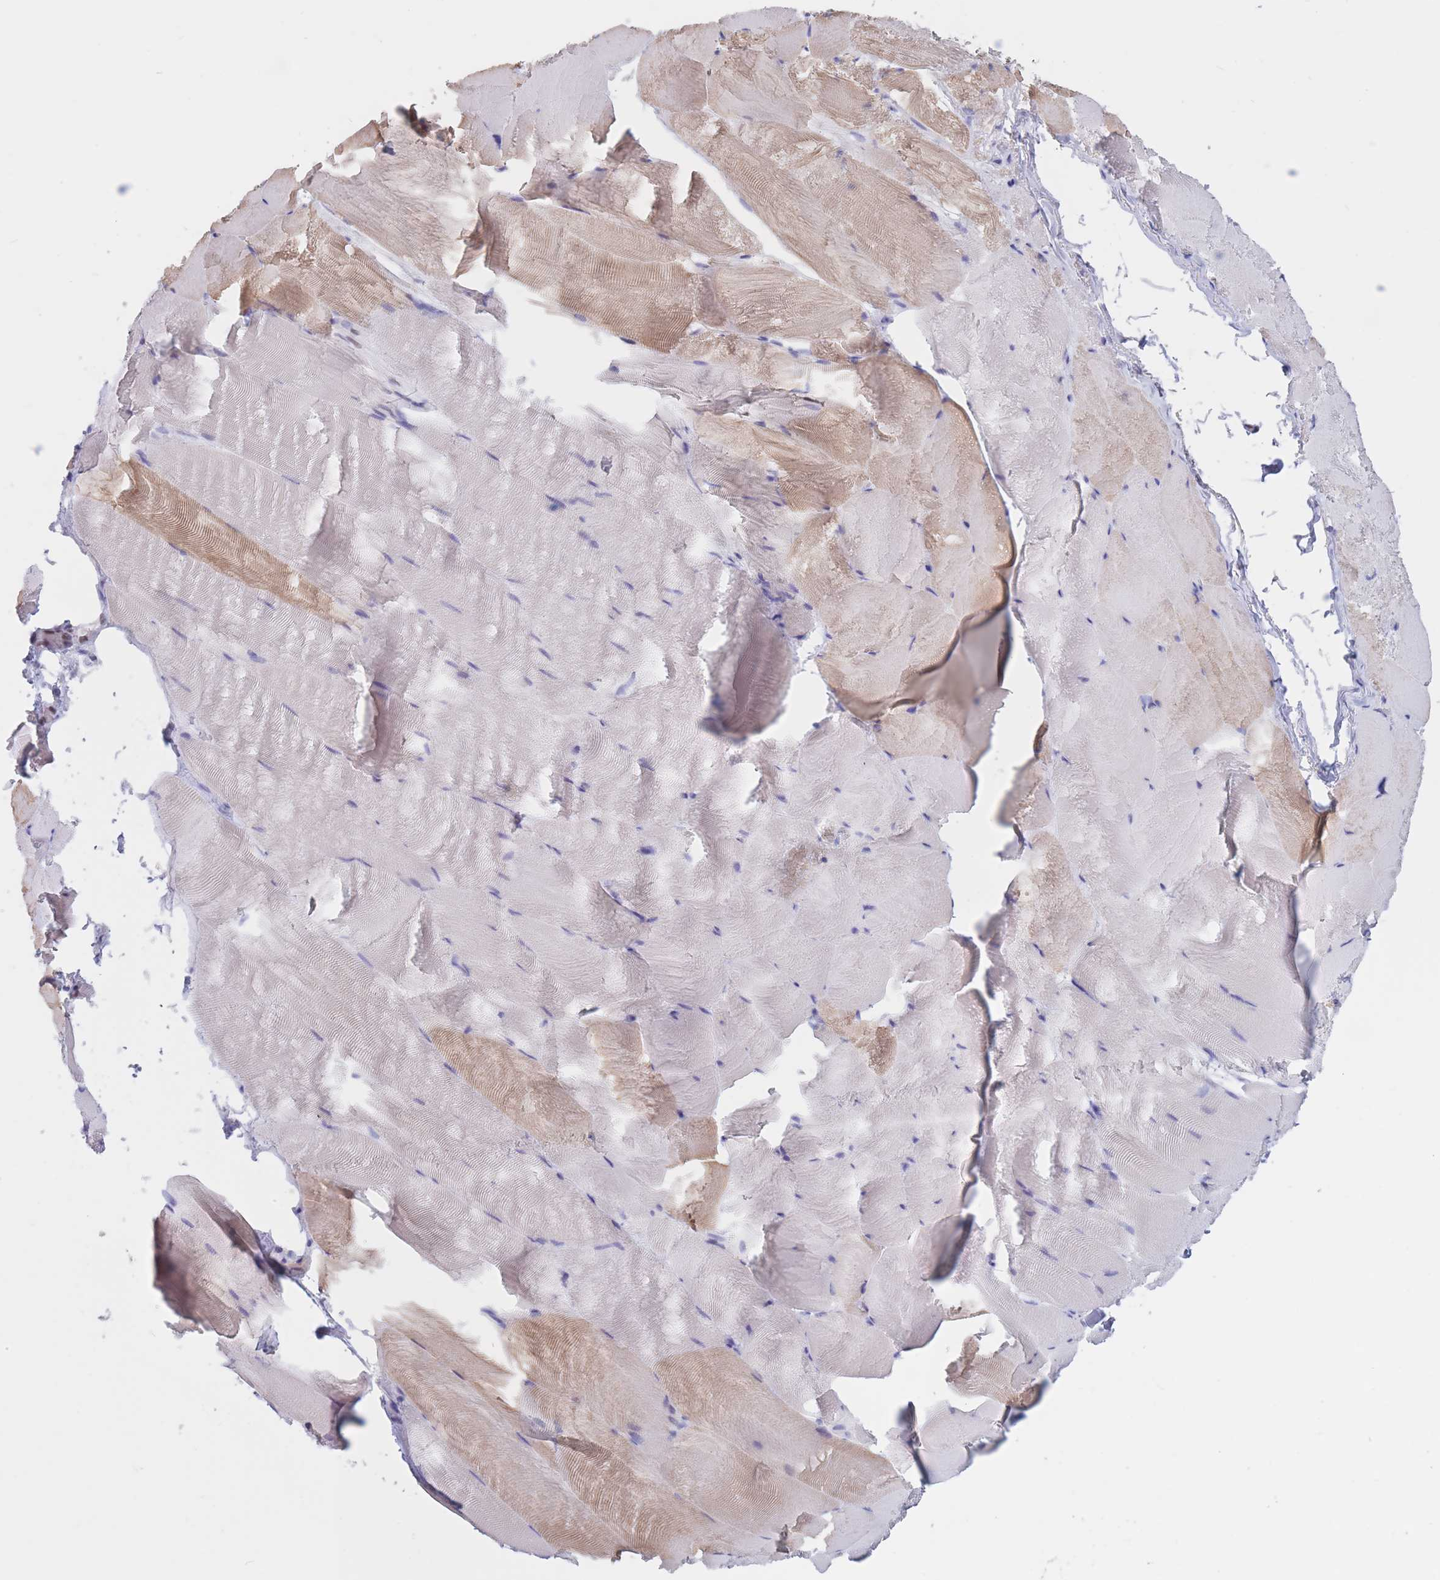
{"staining": {"intensity": "moderate", "quantity": "<25%", "location": "cytoplasmic/membranous"}, "tissue": "skeletal muscle", "cell_type": "Myocytes", "image_type": "normal", "snomed": [{"axis": "morphology", "description": "Normal tissue, NOS"}, {"axis": "topography", "description": "Skeletal muscle"}], "caption": "The micrograph displays a brown stain indicating the presence of a protein in the cytoplasmic/membranous of myocytes in skeletal muscle.", "gene": "NASP", "patient": {"sex": "female", "age": 64}}